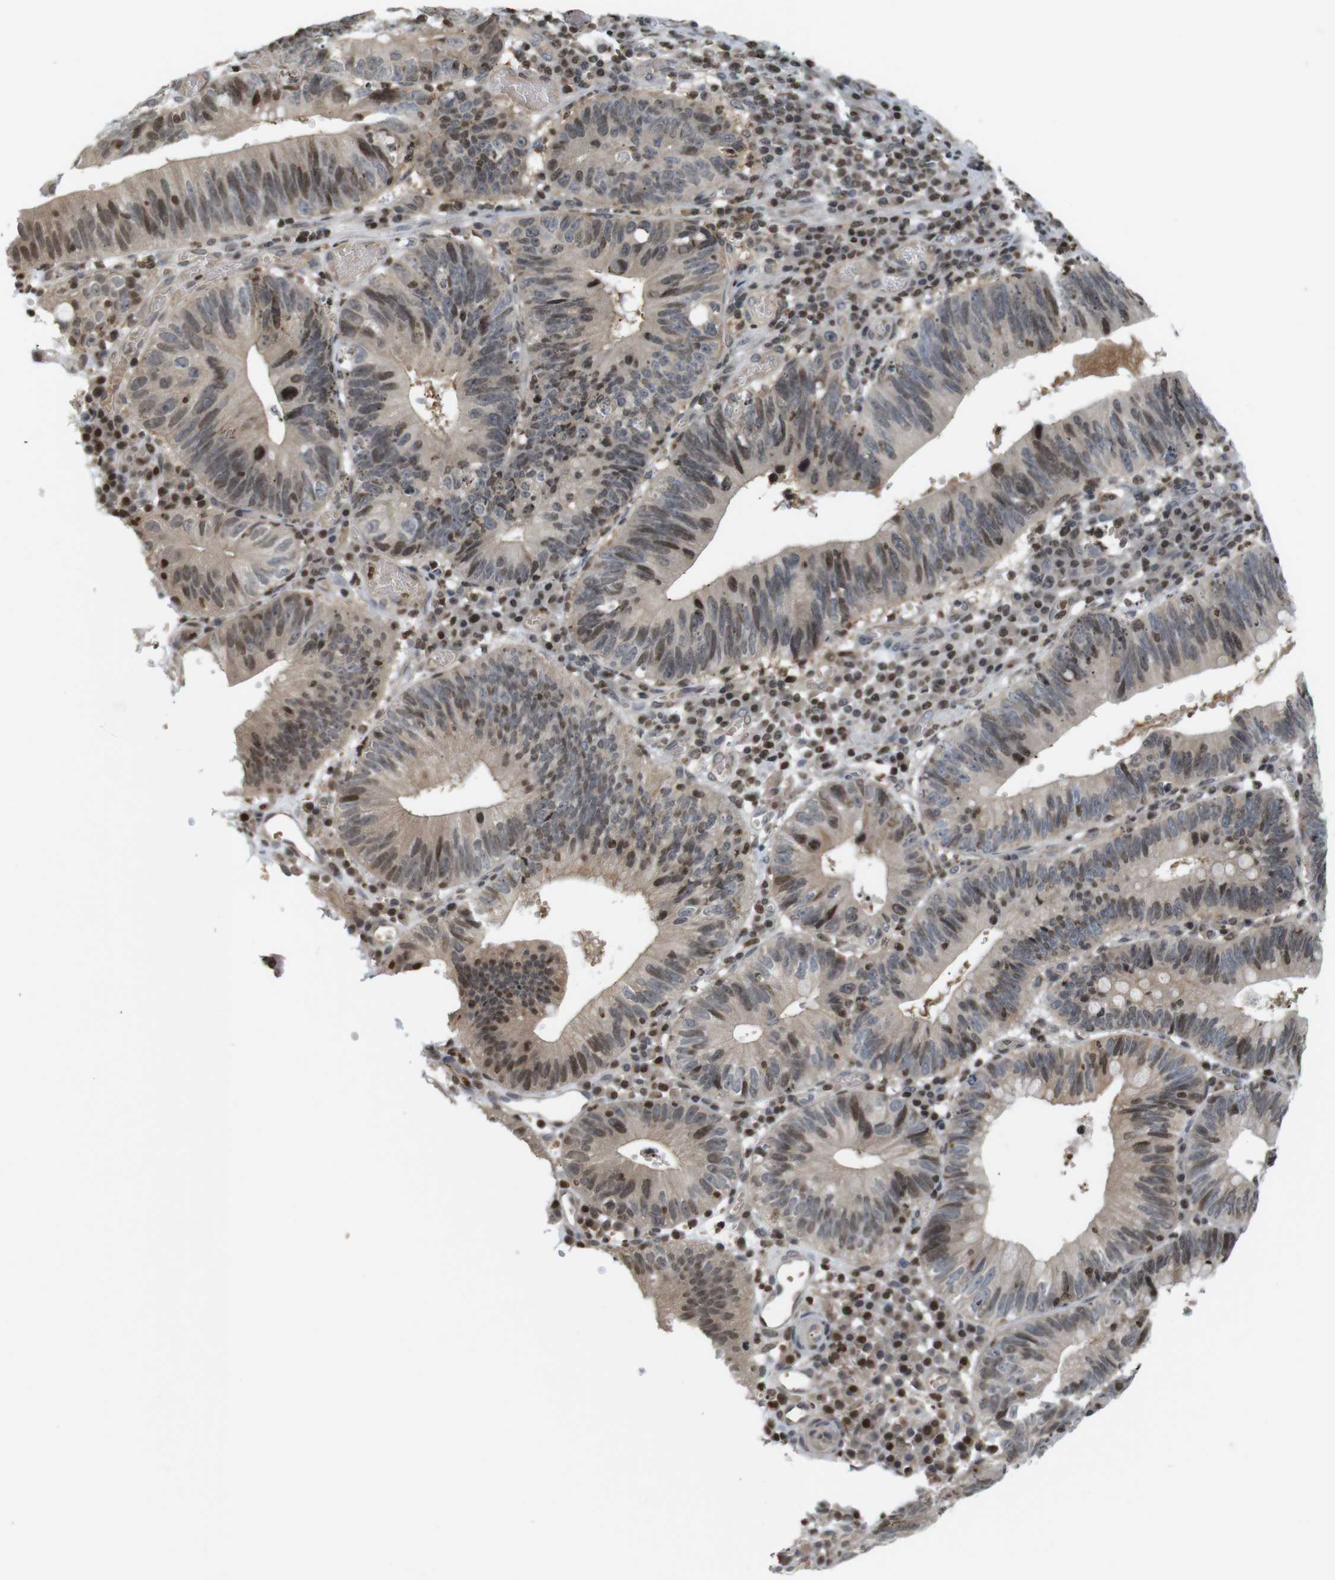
{"staining": {"intensity": "moderate", "quantity": "25%-75%", "location": "cytoplasmic/membranous,nuclear"}, "tissue": "stomach cancer", "cell_type": "Tumor cells", "image_type": "cancer", "snomed": [{"axis": "morphology", "description": "Adenocarcinoma, NOS"}, {"axis": "topography", "description": "Stomach"}], "caption": "IHC of stomach cancer shows medium levels of moderate cytoplasmic/membranous and nuclear staining in about 25%-75% of tumor cells. The protein of interest is shown in brown color, while the nuclei are stained blue.", "gene": "MBD1", "patient": {"sex": "male", "age": 59}}